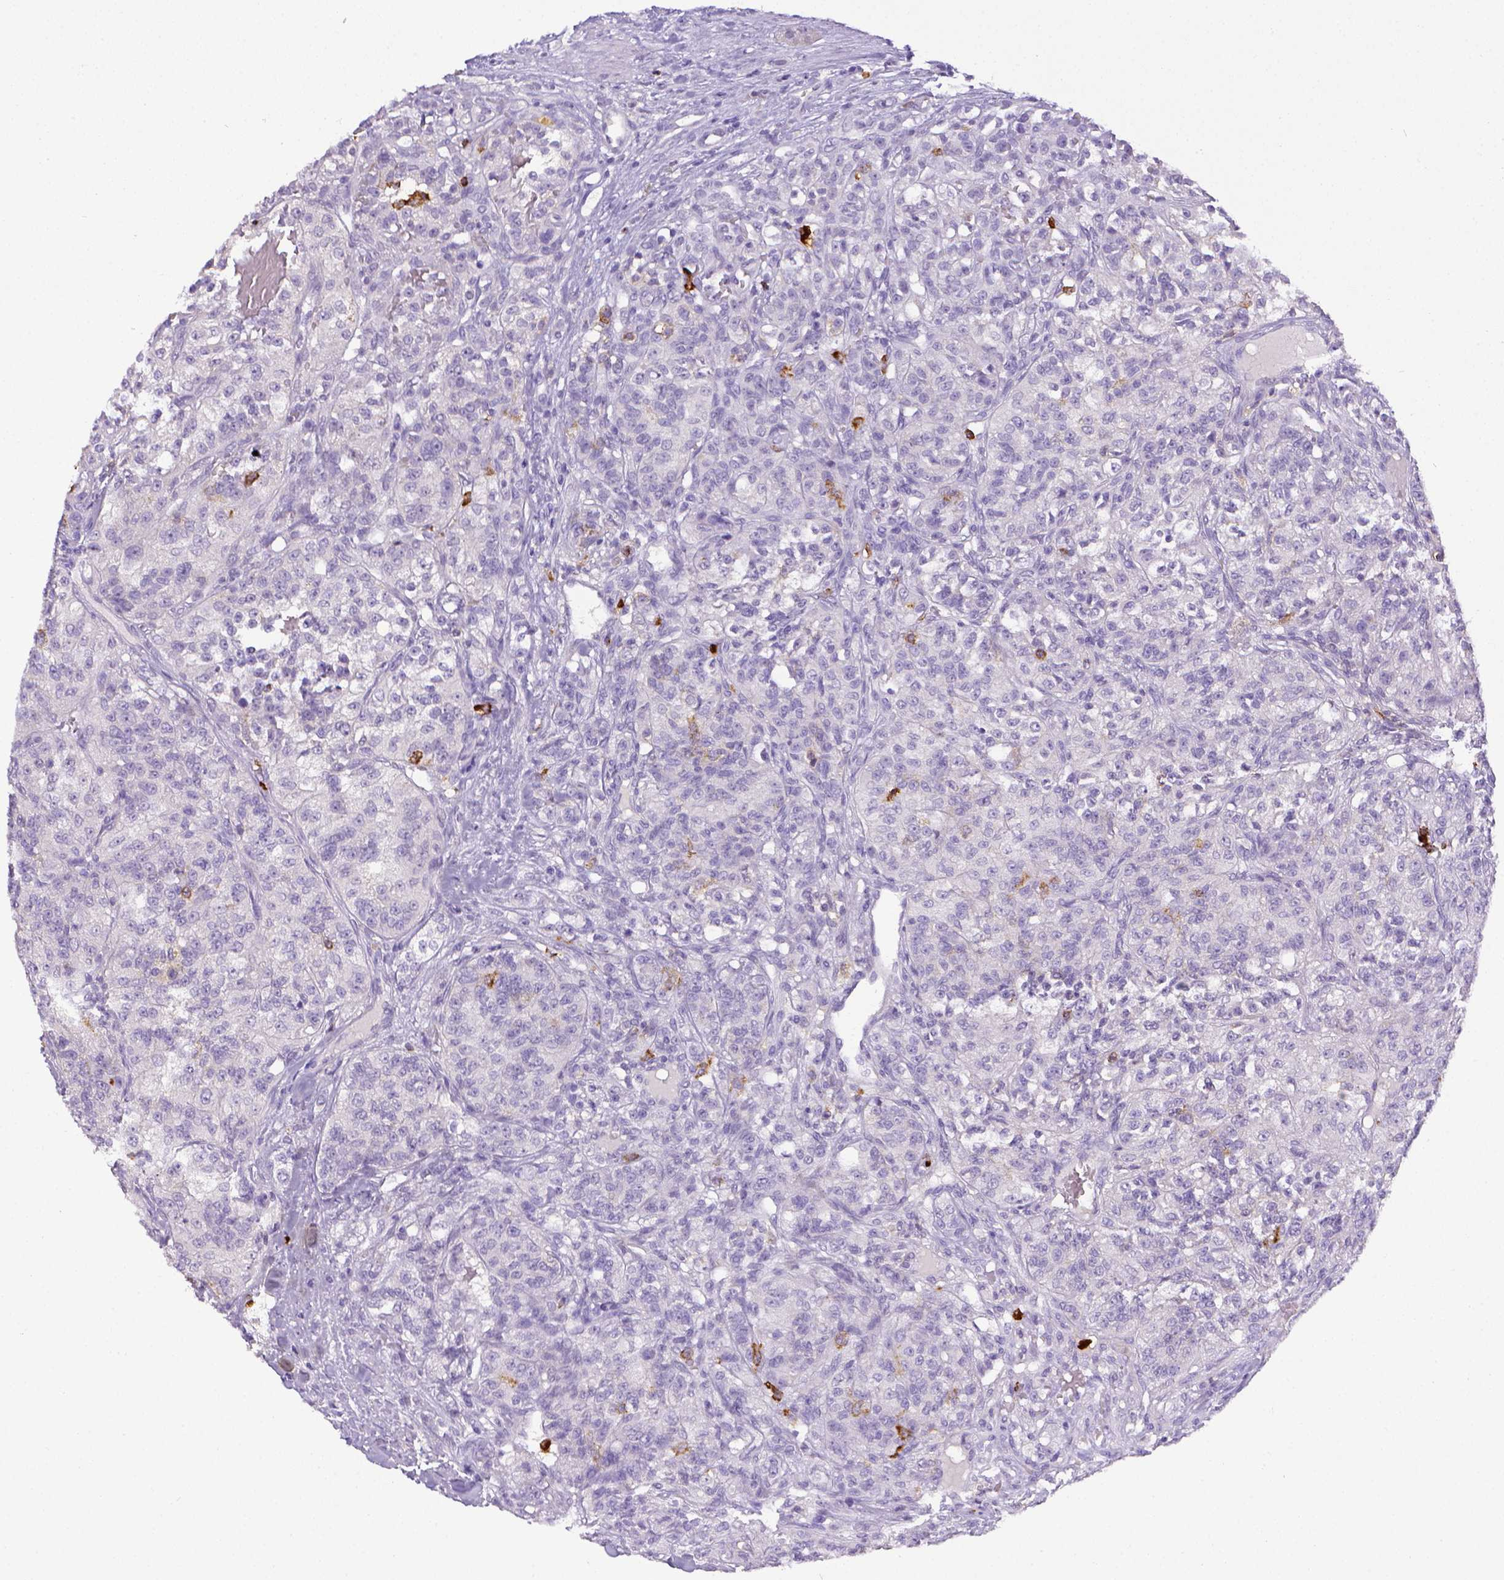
{"staining": {"intensity": "negative", "quantity": "none", "location": "none"}, "tissue": "renal cancer", "cell_type": "Tumor cells", "image_type": "cancer", "snomed": [{"axis": "morphology", "description": "Adenocarcinoma, NOS"}, {"axis": "topography", "description": "Kidney"}], "caption": "A high-resolution micrograph shows immunohistochemistry staining of renal adenocarcinoma, which demonstrates no significant staining in tumor cells.", "gene": "ITGAM", "patient": {"sex": "female", "age": 63}}